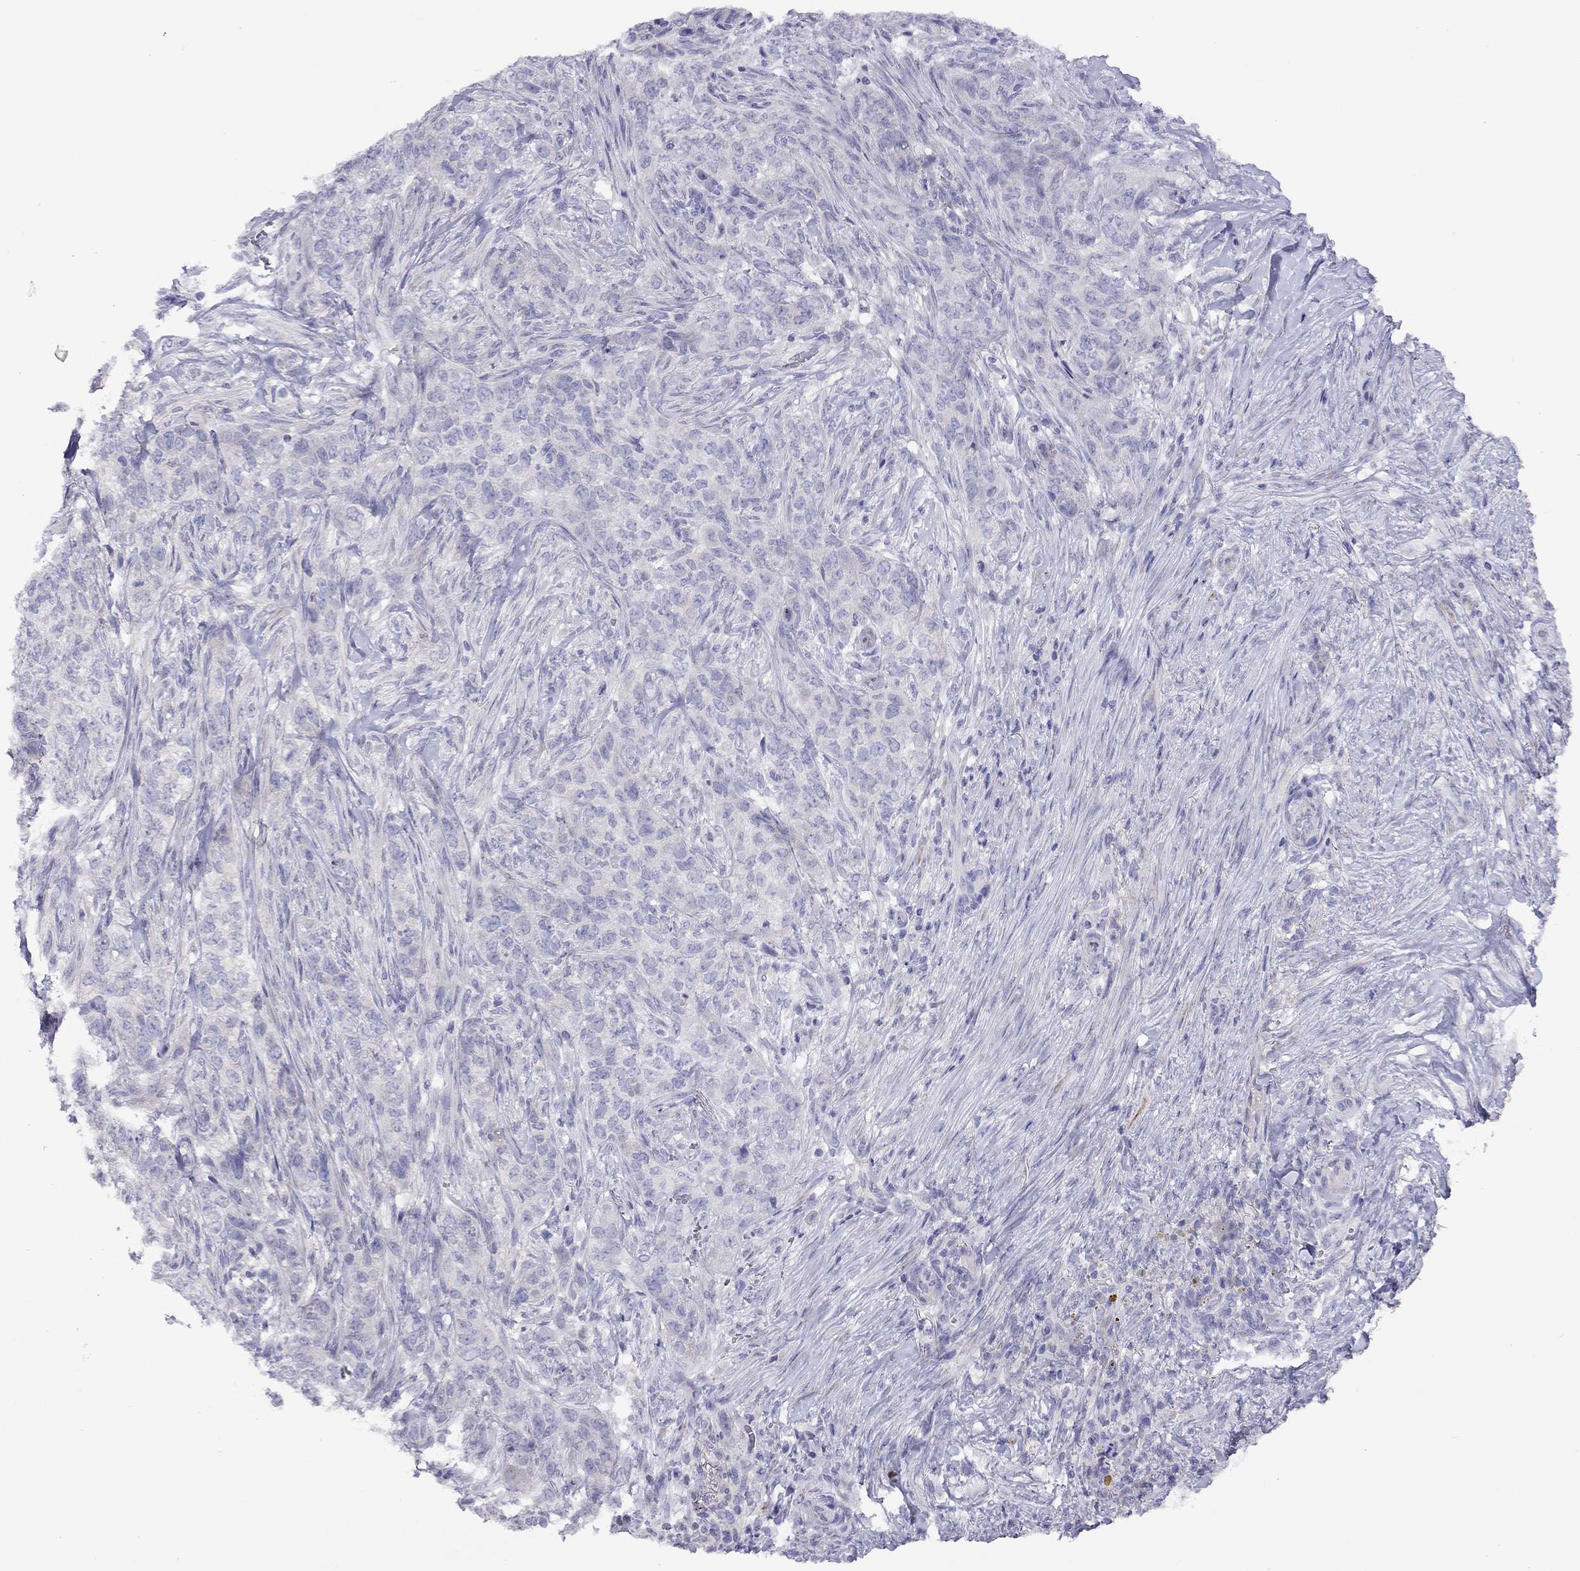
{"staining": {"intensity": "negative", "quantity": "none", "location": "none"}, "tissue": "skin cancer", "cell_type": "Tumor cells", "image_type": "cancer", "snomed": [{"axis": "morphology", "description": "Basal cell carcinoma"}, {"axis": "topography", "description": "Skin"}], "caption": "The histopathology image shows no staining of tumor cells in skin cancer.", "gene": "CPNE4", "patient": {"sex": "female", "age": 69}}